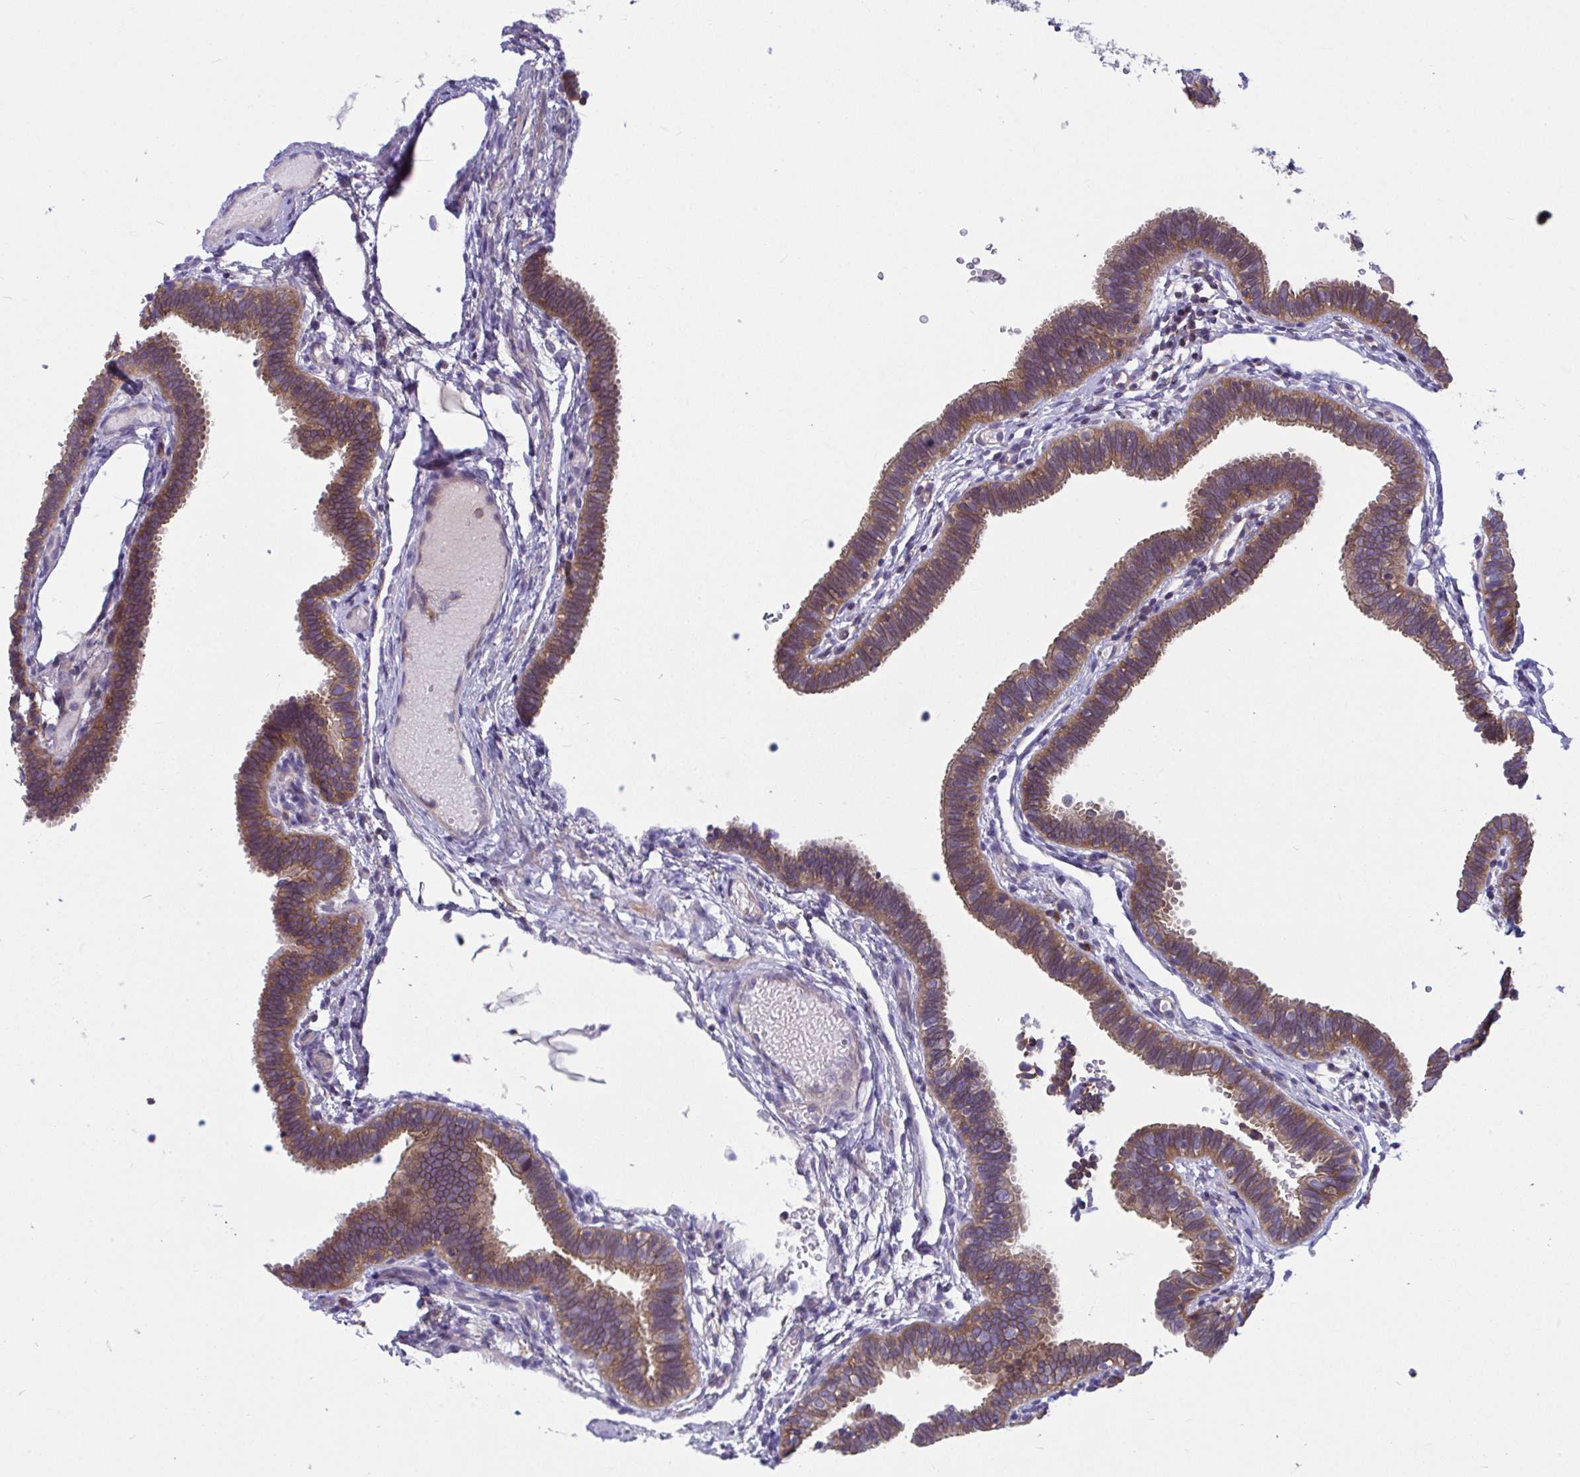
{"staining": {"intensity": "moderate", "quantity": ">75%", "location": "cytoplasmic/membranous"}, "tissue": "fallopian tube", "cell_type": "Glandular cells", "image_type": "normal", "snomed": [{"axis": "morphology", "description": "Normal tissue, NOS"}, {"axis": "topography", "description": "Fallopian tube"}], "caption": "Benign fallopian tube shows moderate cytoplasmic/membranous staining in approximately >75% of glandular cells.", "gene": "WBP1", "patient": {"sex": "female", "age": 37}}